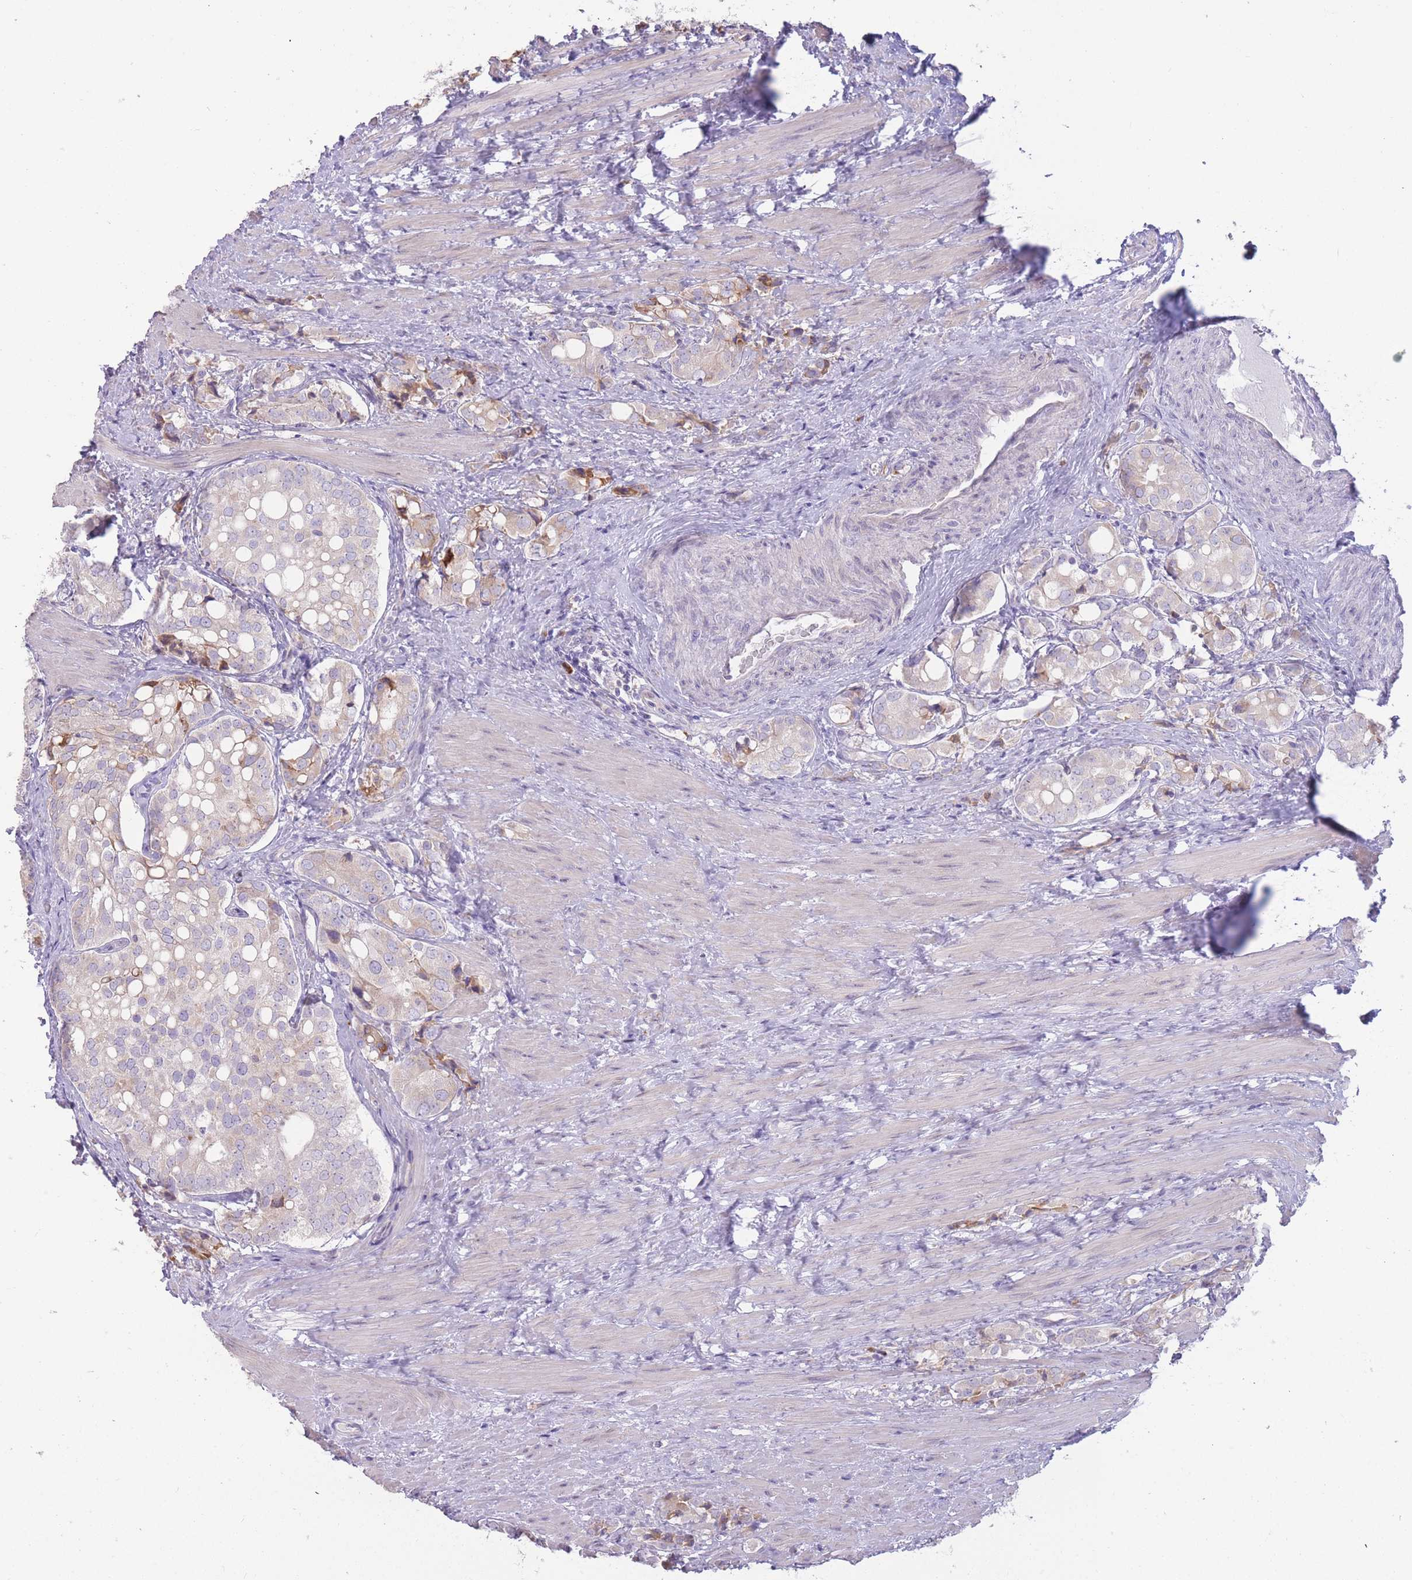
{"staining": {"intensity": "weak", "quantity": "<25%", "location": "cytoplasmic/membranous"}, "tissue": "prostate cancer", "cell_type": "Tumor cells", "image_type": "cancer", "snomed": [{"axis": "morphology", "description": "Adenocarcinoma, High grade"}, {"axis": "topography", "description": "Prostate"}], "caption": "Immunohistochemistry (IHC) micrograph of human prostate high-grade adenocarcinoma stained for a protein (brown), which shows no staining in tumor cells.", "gene": "TRAPPC5", "patient": {"sex": "male", "age": 71}}